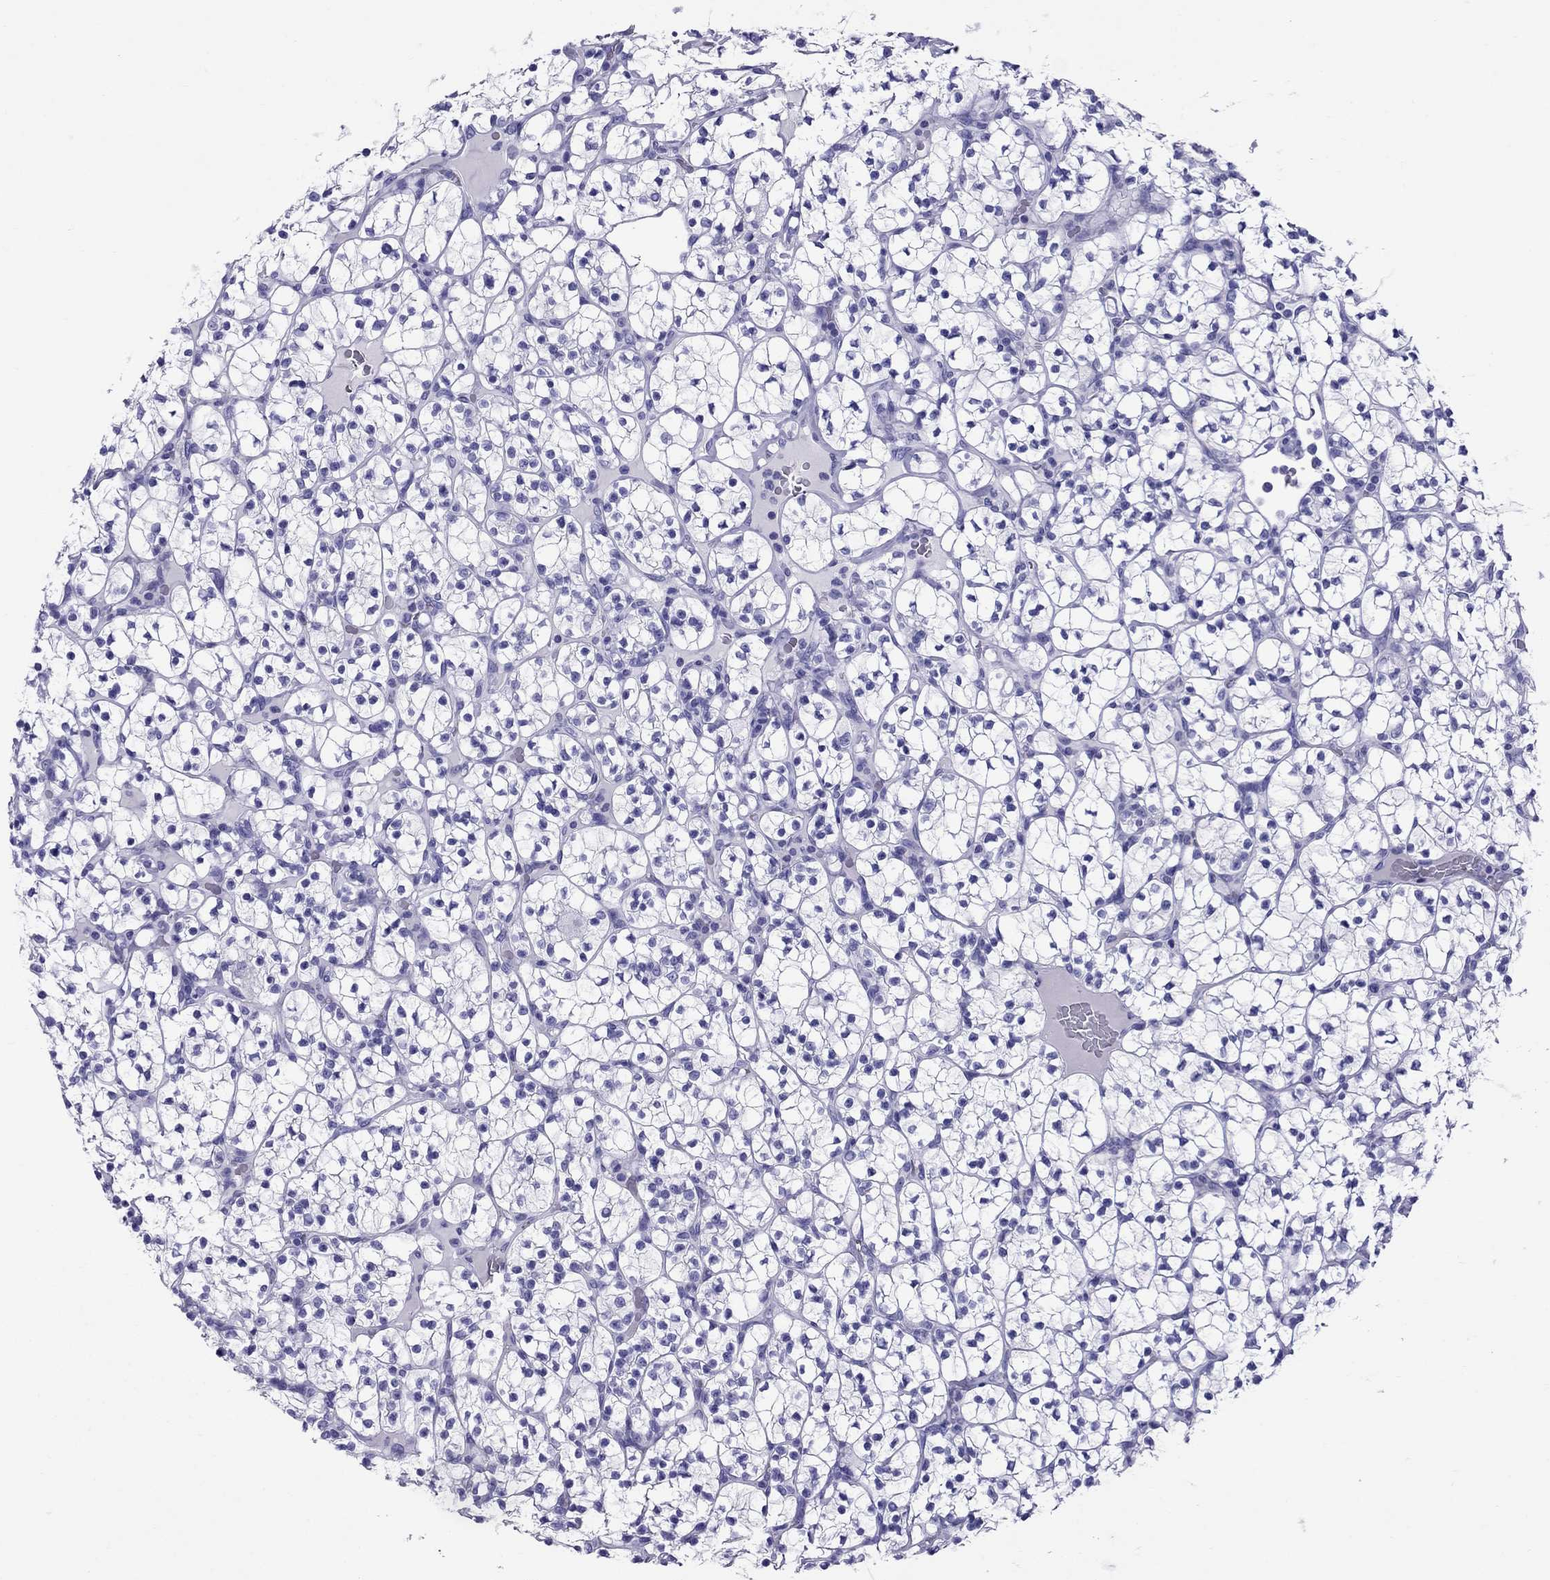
{"staining": {"intensity": "negative", "quantity": "none", "location": "none"}, "tissue": "renal cancer", "cell_type": "Tumor cells", "image_type": "cancer", "snomed": [{"axis": "morphology", "description": "Adenocarcinoma, NOS"}, {"axis": "topography", "description": "Kidney"}], "caption": "High magnification brightfield microscopy of renal cancer stained with DAB (brown) and counterstained with hematoxylin (blue): tumor cells show no significant expression. (Brightfield microscopy of DAB (3,3'-diaminobenzidine) immunohistochemistry (IHC) at high magnification).", "gene": "AVPR1B", "patient": {"sex": "female", "age": 89}}